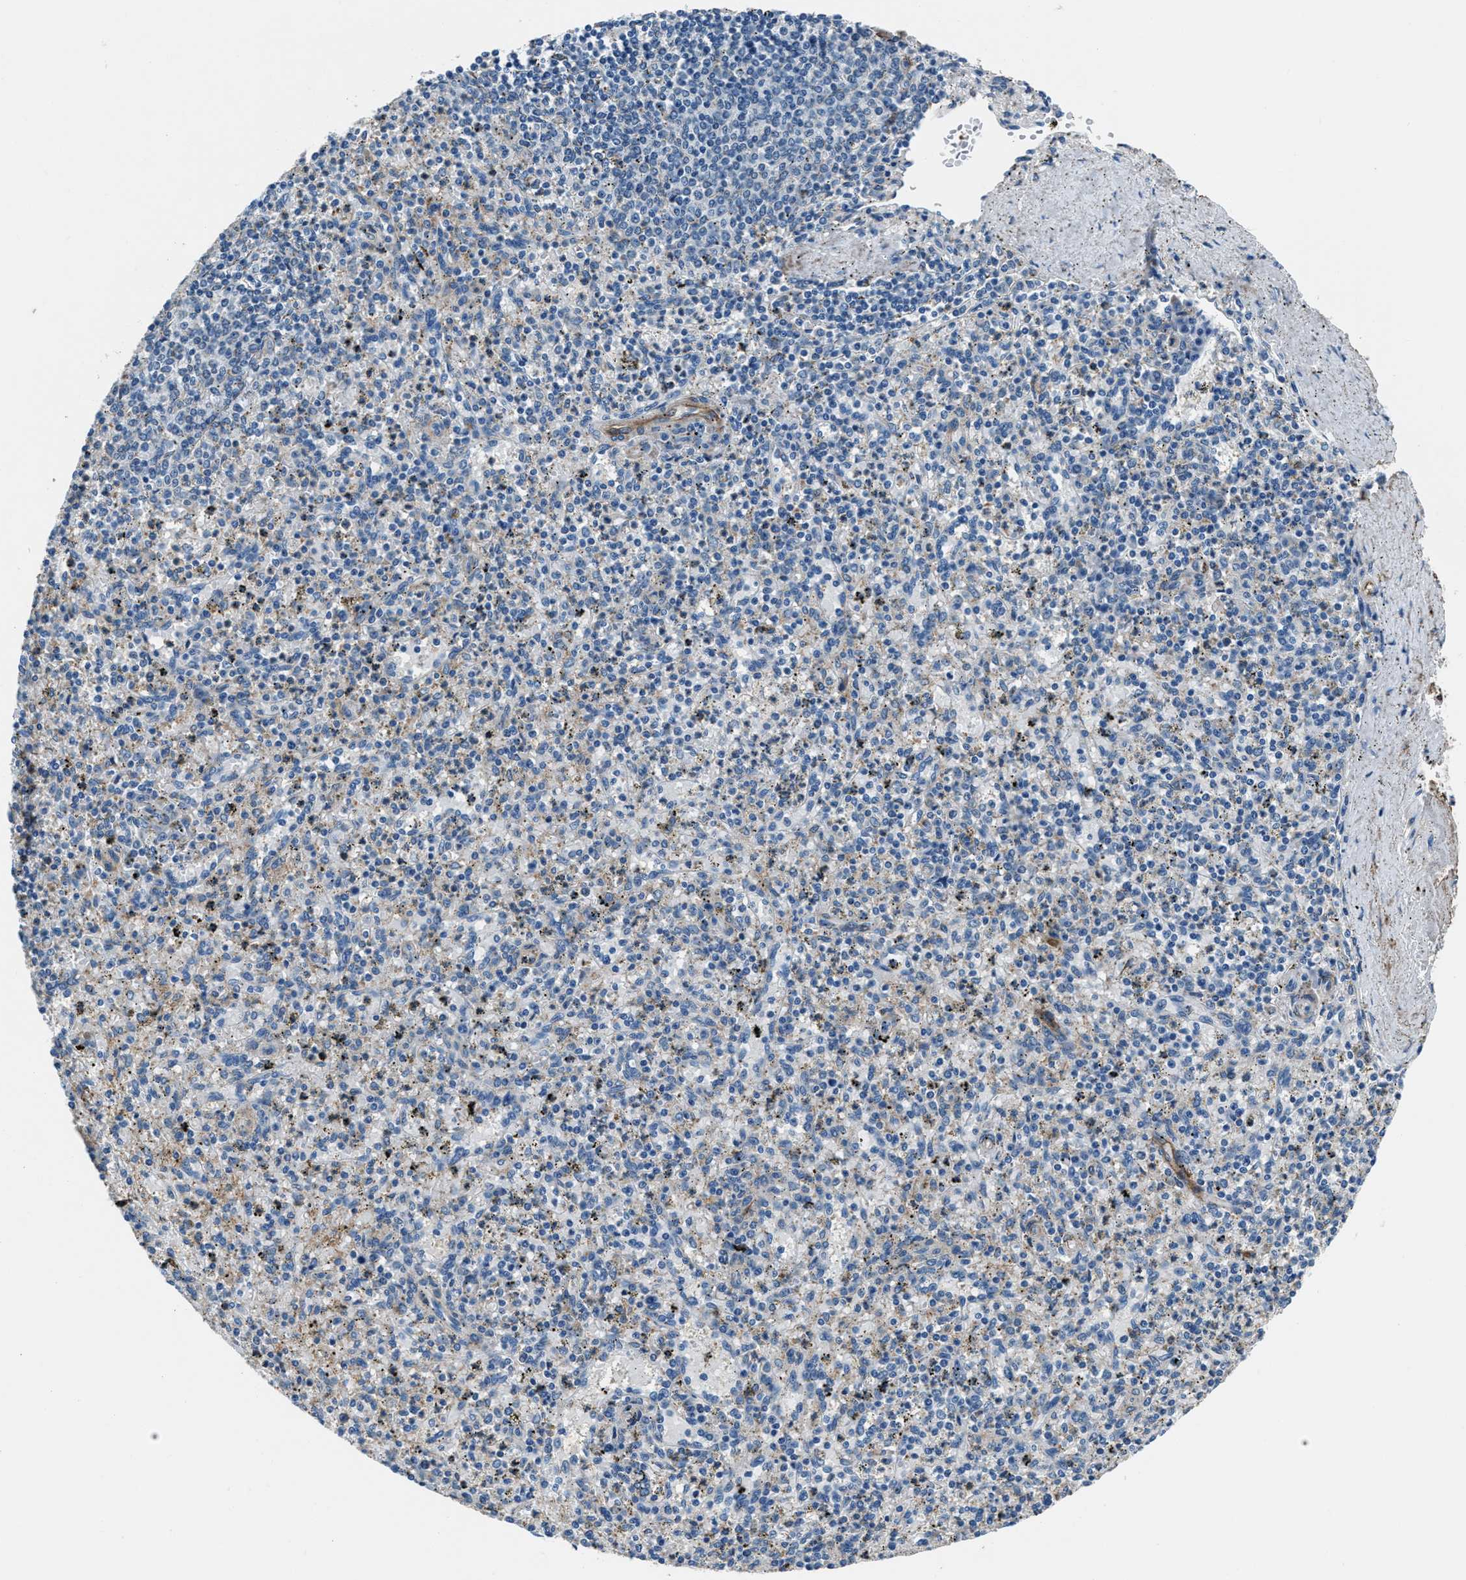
{"staining": {"intensity": "negative", "quantity": "none", "location": "none"}, "tissue": "spleen", "cell_type": "Cells in red pulp", "image_type": "normal", "snomed": [{"axis": "morphology", "description": "Normal tissue, NOS"}, {"axis": "topography", "description": "Spleen"}], "caption": "This is an IHC image of normal human spleen. There is no staining in cells in red pulp.", "gene": "PRTFDC1", "patient": {"sex": "male", "age": 72}}